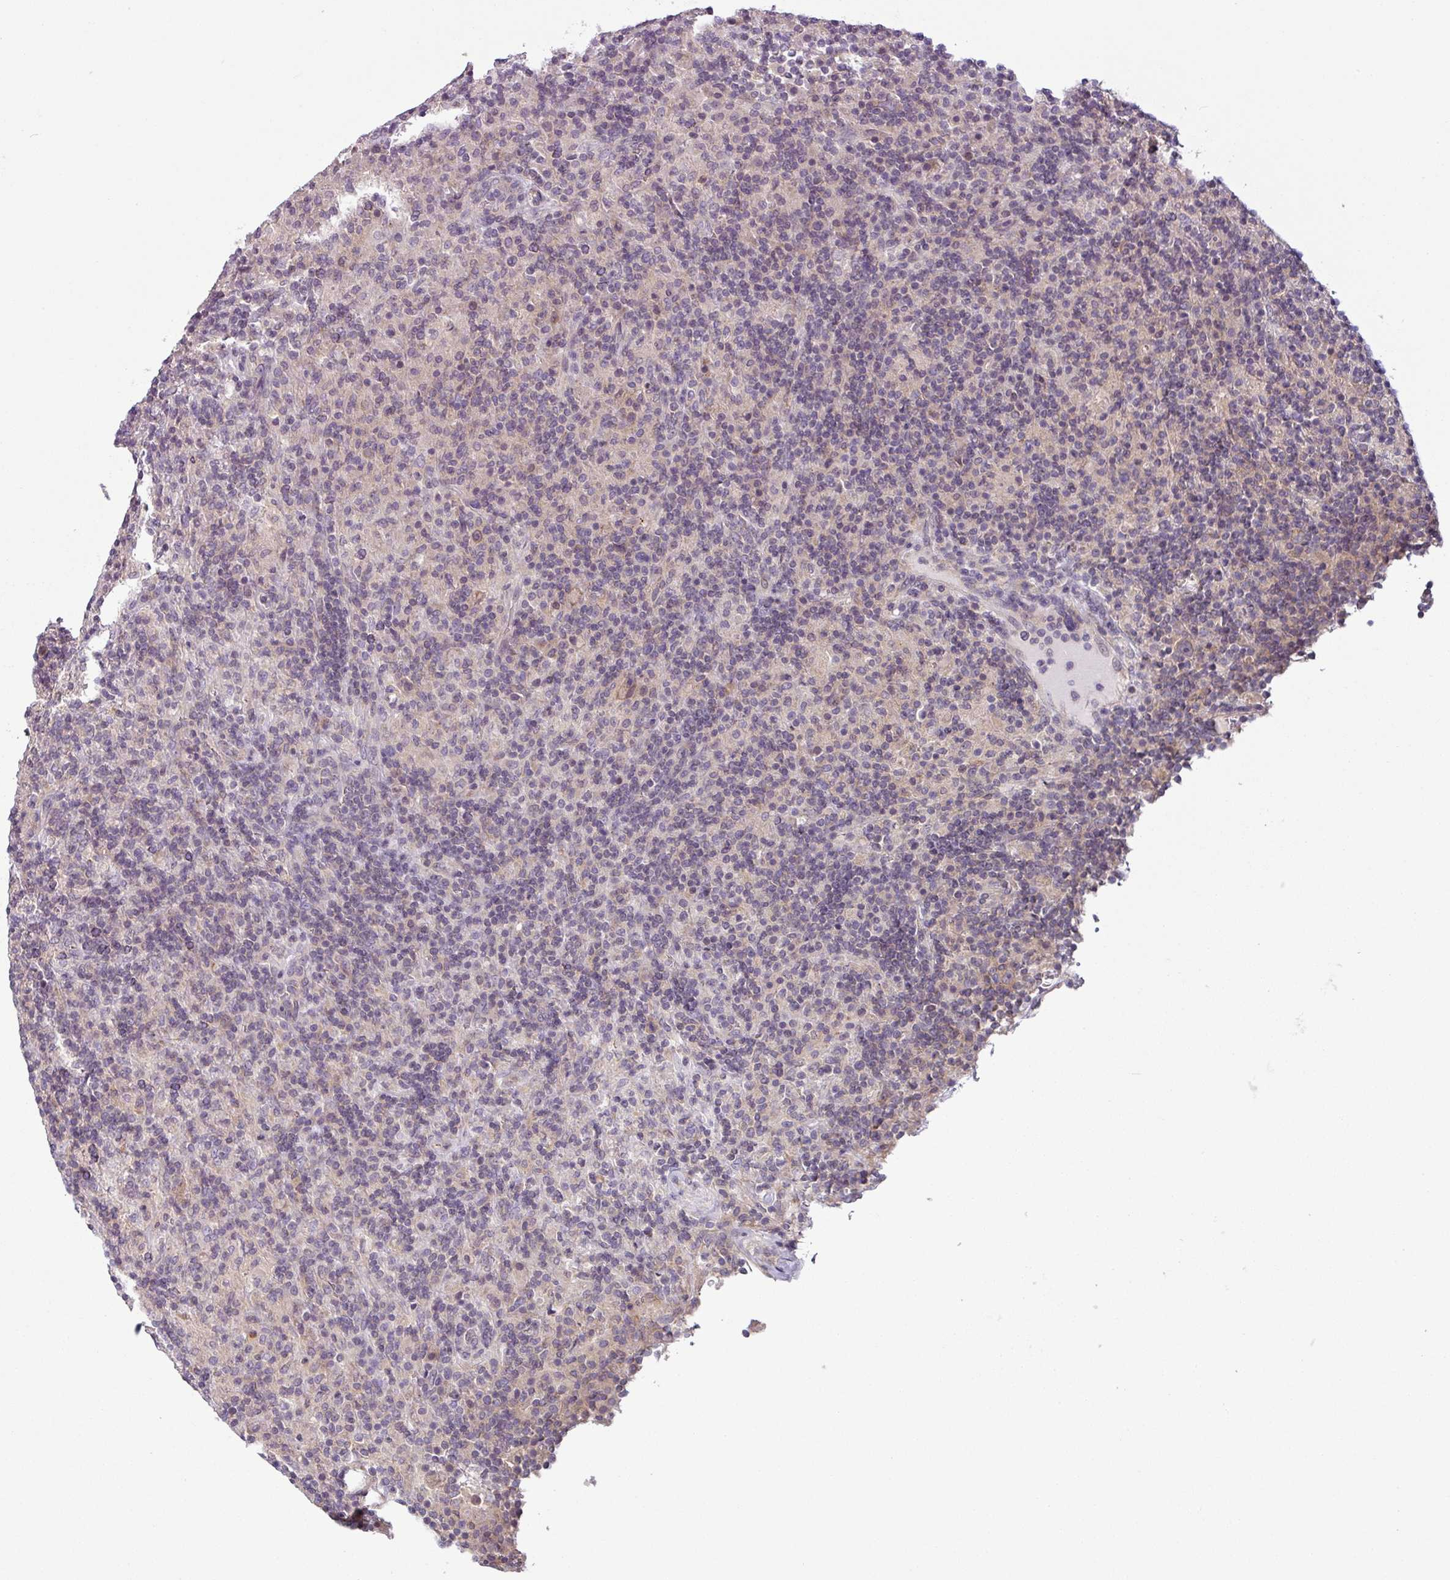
{"staining": {"intensity": "weak", "quantity": "<25%", "location": "cytoplasmic/membranous"}, "tissue": "lymphoma", "cell_type": "Tumor cells", "image_type": "cancer", "snomed": [{"axis": "morphology", "description": "Hodgkin's disease, NOS"}, {"axis": "topography", "description": "Lymph node"}], "caption": "This is a micrograph of IHC staining of Hodgkin's disease, which shows no staining in tumor cells. (DAB immunohistochemistry, high magnification).", "gene": "DERPC", "patient": {"sex": "male", "age": 70}}